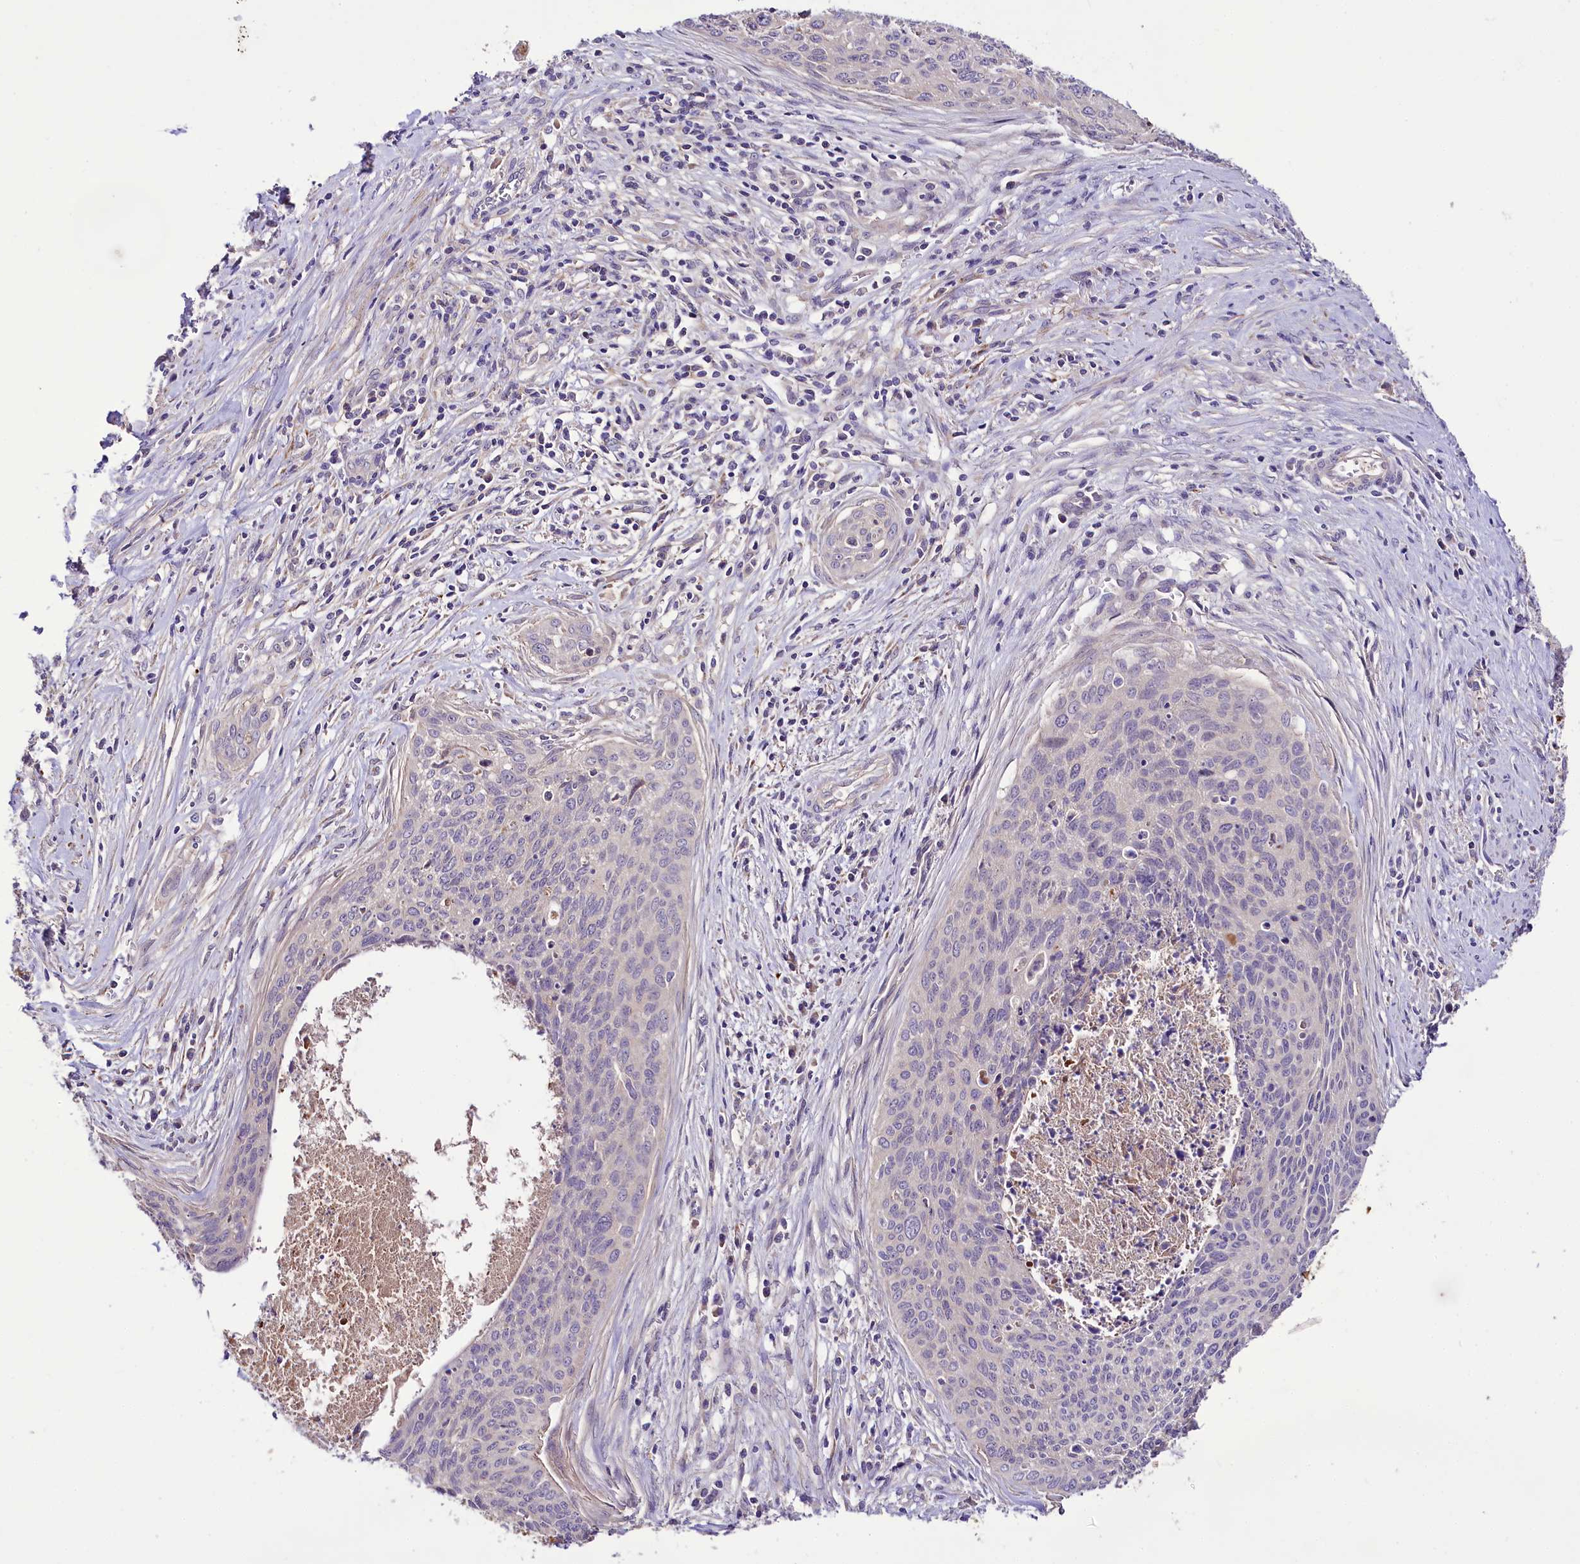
{"staining": {"intensity": "negative", "quantity": "none", "location": "none"}, "tissue": "cervical cancer", "cell_type": "Tumor cells", "image_type": "cancer", "snomed": [{"axis": "morphology", "description": "Squamous cell carcinoma, NOS"}, {"axis": "topography", "description": "Cervix"}], "caption": "Immunohistochemistry photomicrograph of neoplastic tissue: squamous cell carcinoma (cervical) stained with DAB (3,3'-diaminobenzidine) demonstrates no significant protein staining in tumor cells. (DAB (3,3'-diaminobenzidine) IHC visualized using brightfield microscopy, high magnification).", "gene": "PPP1R32", "patient": {"sex": "female", "age": 55}}